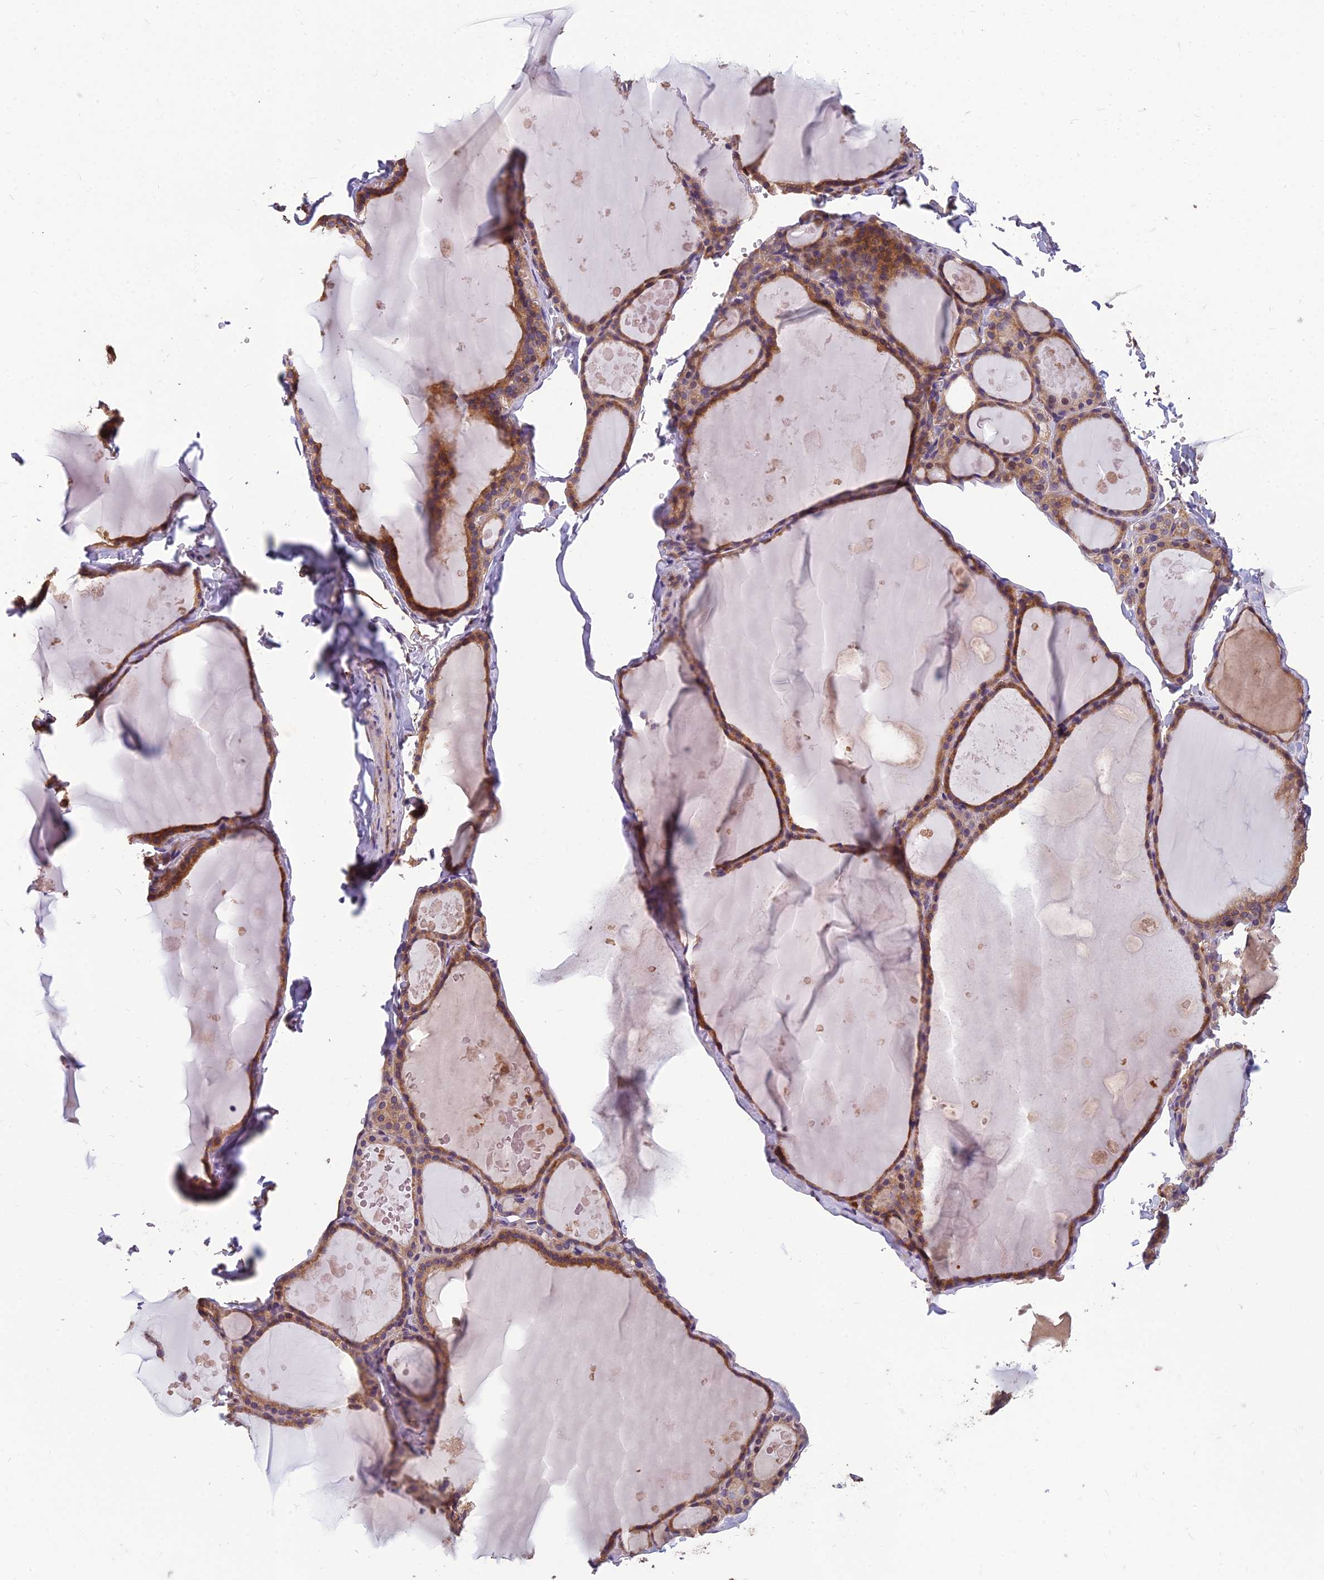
{"staining": {"intensity": "moderate", "quantity": ">75%", "location": "cytoplasmic/membranous"}, "tissue": "thyroid gland", "cell_type": "Glandular cells", "image_type": "normal", "snomed": [{"axis": "morphology", "description": "Normal tissue, NOS"}, {"axis": "topography", "description": "Thyroid gland"}], "caption": "Immunohistochemical staining of normal human thyroid gland shows >75% levels of moderate cytoplasmic/membranous protein staining in about >75% of glandular cells. (IHC, brightfield microscopy, high magnification).", "gene": "TSPAN15", "patient": {"sex": "male", "age": 56}}